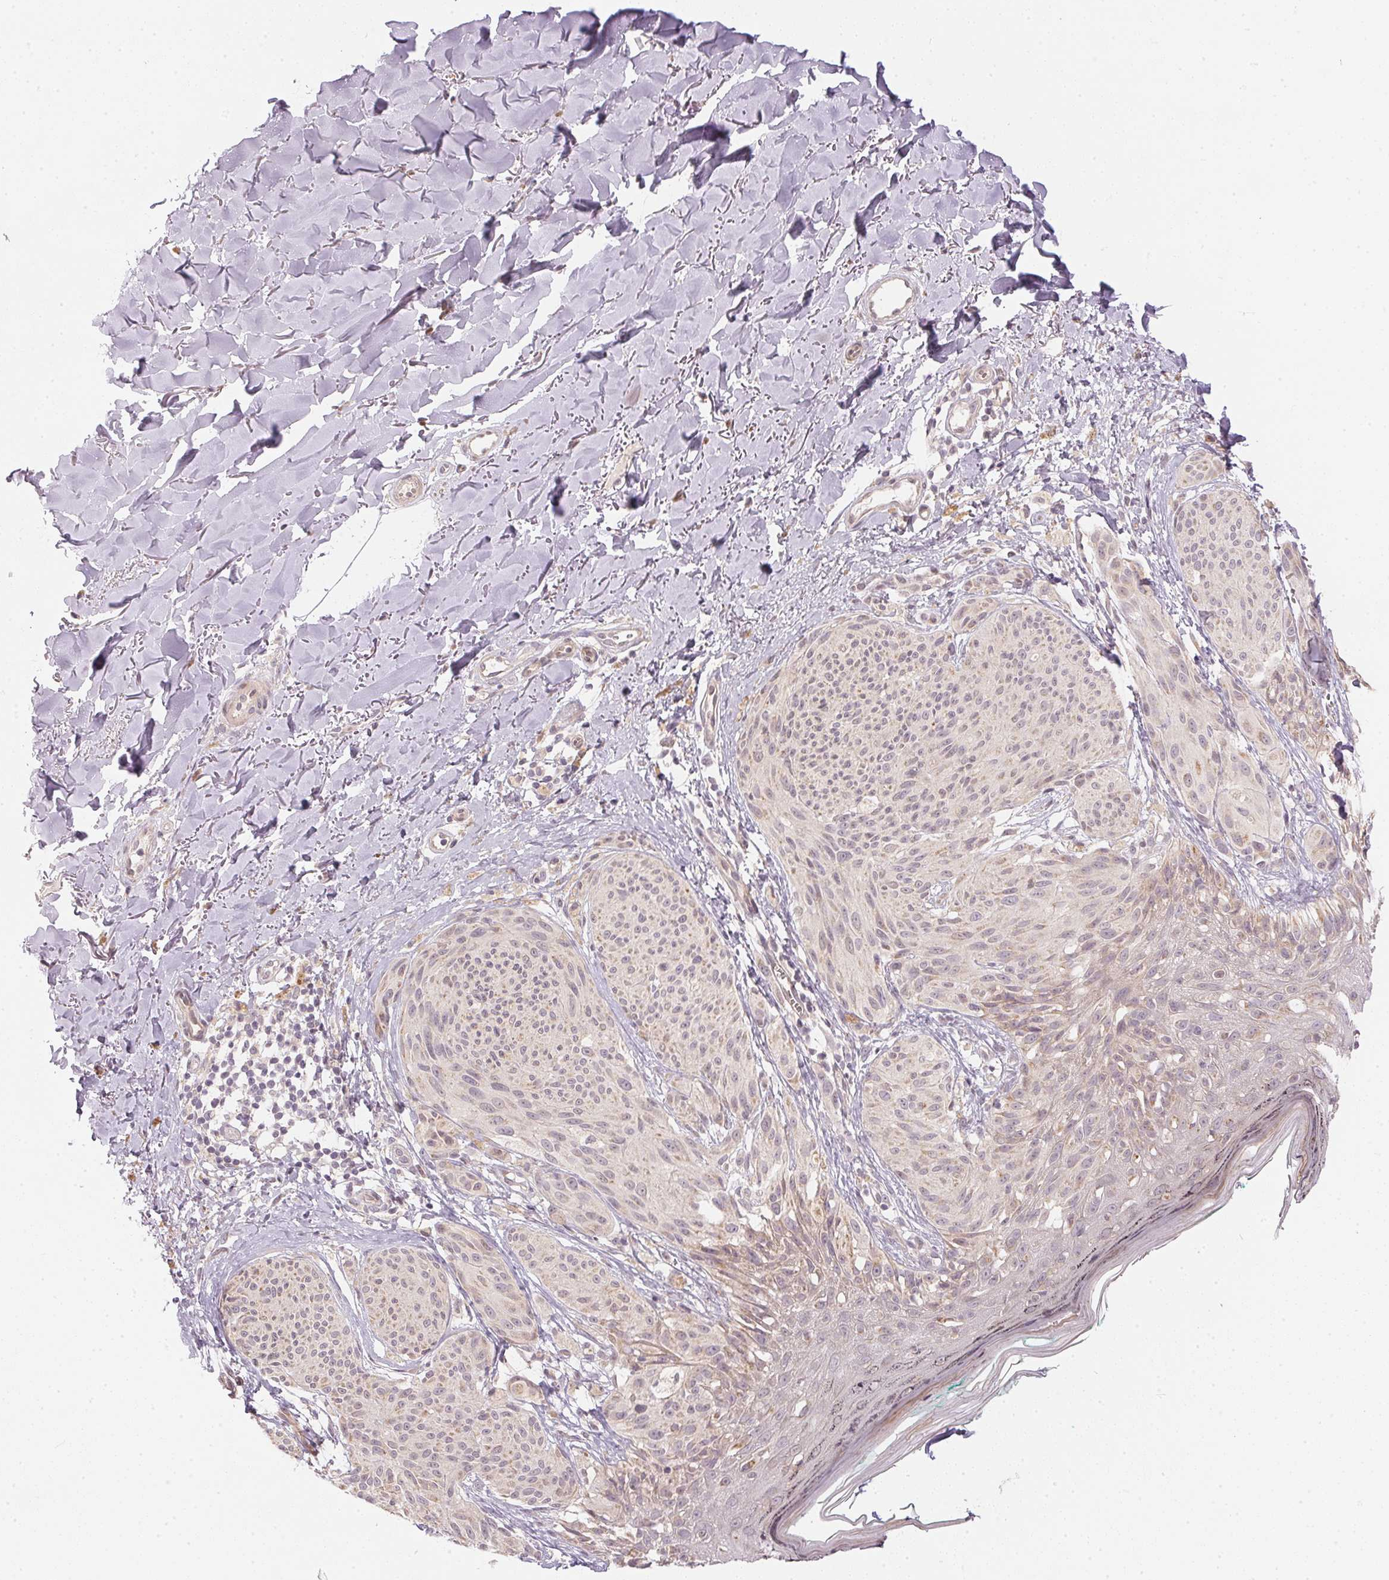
{"staining": {"intensity": "weak", "quantity": "<25%", "location": "nuclear"}, "tissue": "melanoma", "cell_type": "Tumor cells", "image_type": "cancer", "snomed": [{"axis": "morphology", "description": "Malignant melanoma, NOS"}, {"axis": "topography", "description": "Skin"}], "caption": "DAB immunohistochemical staining of human malignant melanoma demonstrates no significant positivity in tumor cells.", "gene": "TTC23L", "patient": {"sex": "female", "age": 87}}